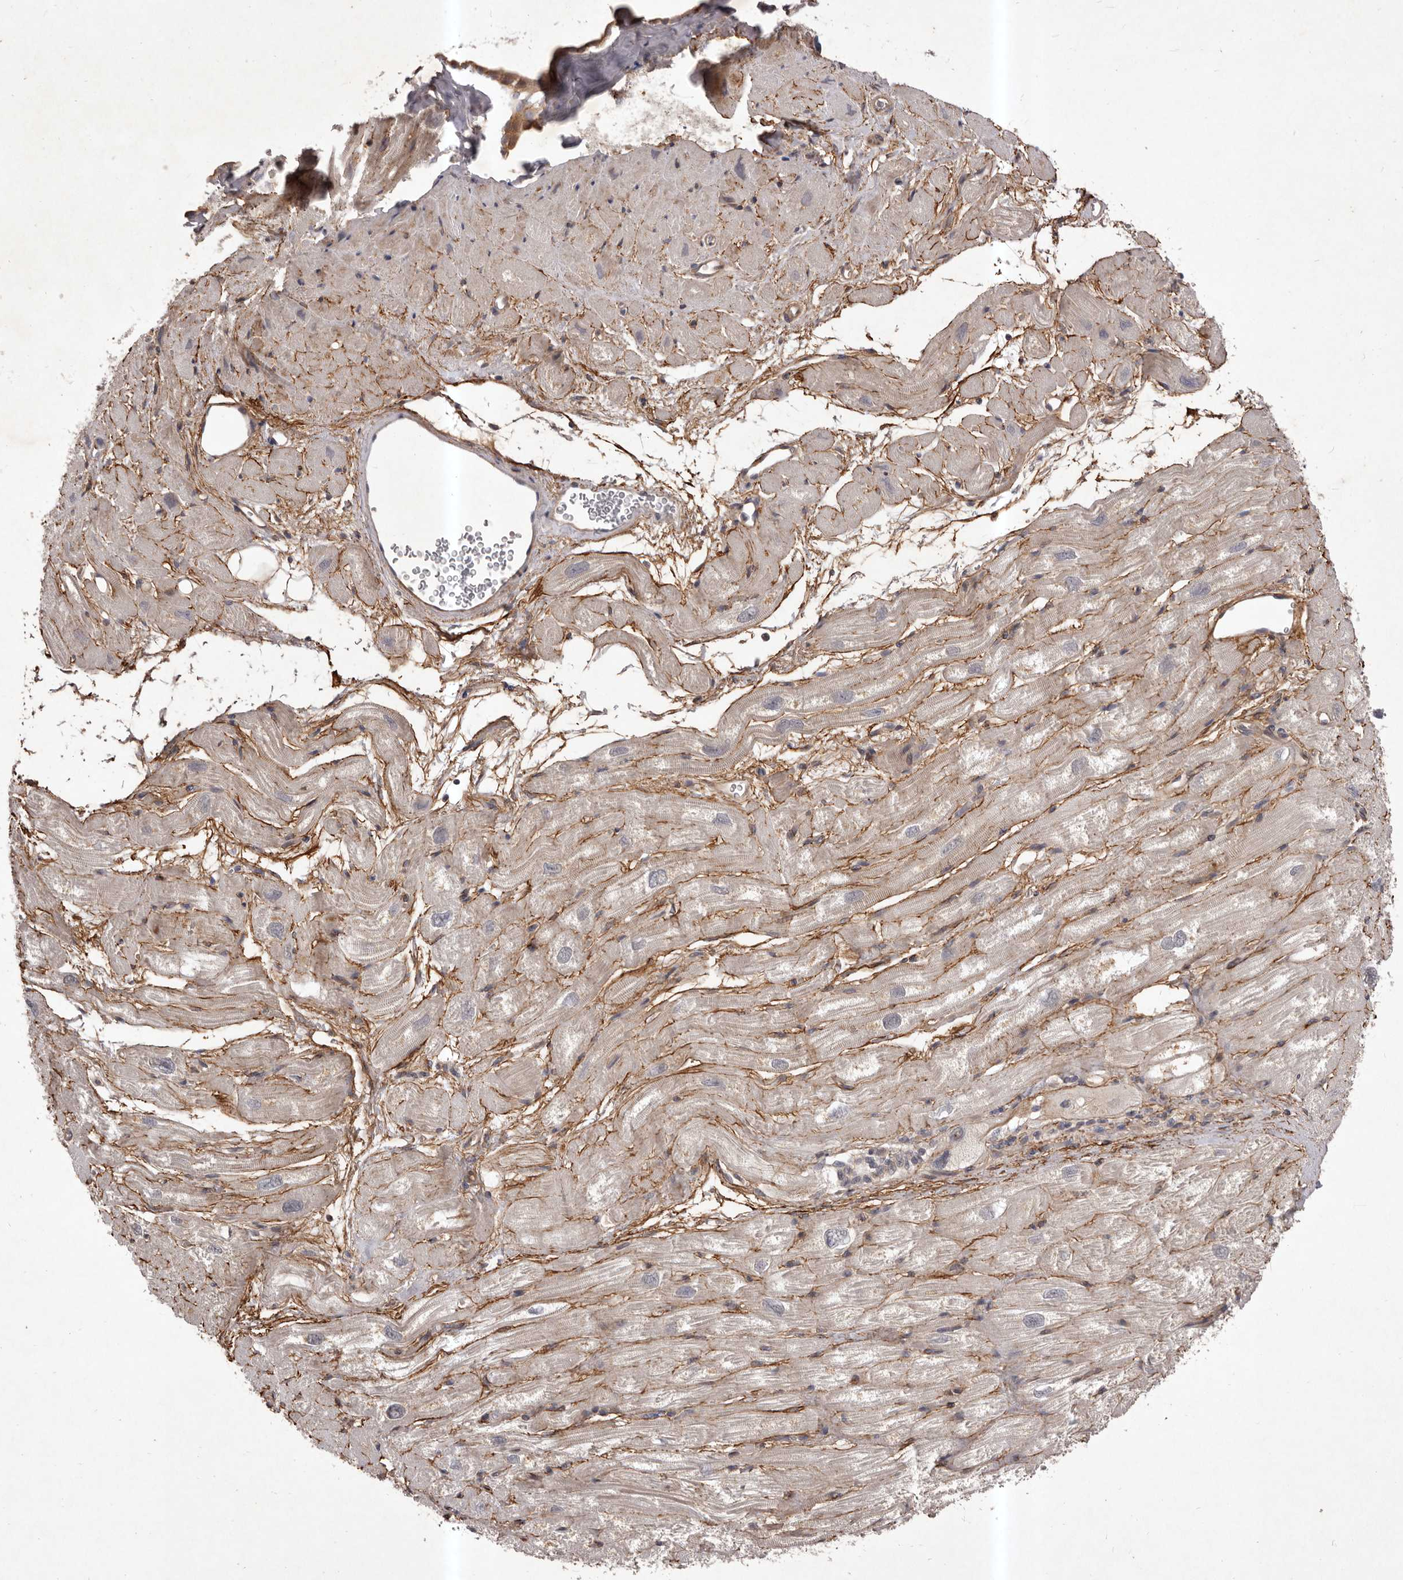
{"staining": {"intensity": "moderate", "quantity": "<25%", "location": "cytoplasmic/membranous"}, "tissue": "heart muscle", "cell_type": "Cardiomyocytes", "image_type": "normal", "snomed": [{"axis": "morphology", "description": "Normal tissue, NOS"}, {"axis": "topography", "description": "Heart"}], "caption": "A histopathology image showing moderate cytoplasmic/membranous staining in approximately <25% of cardiomyocytes in benign heart muscle, as visualized by brown immunohistochemical staining.", "gene": "HBS1L", "patient": {"sex": "male", "age": 50}}